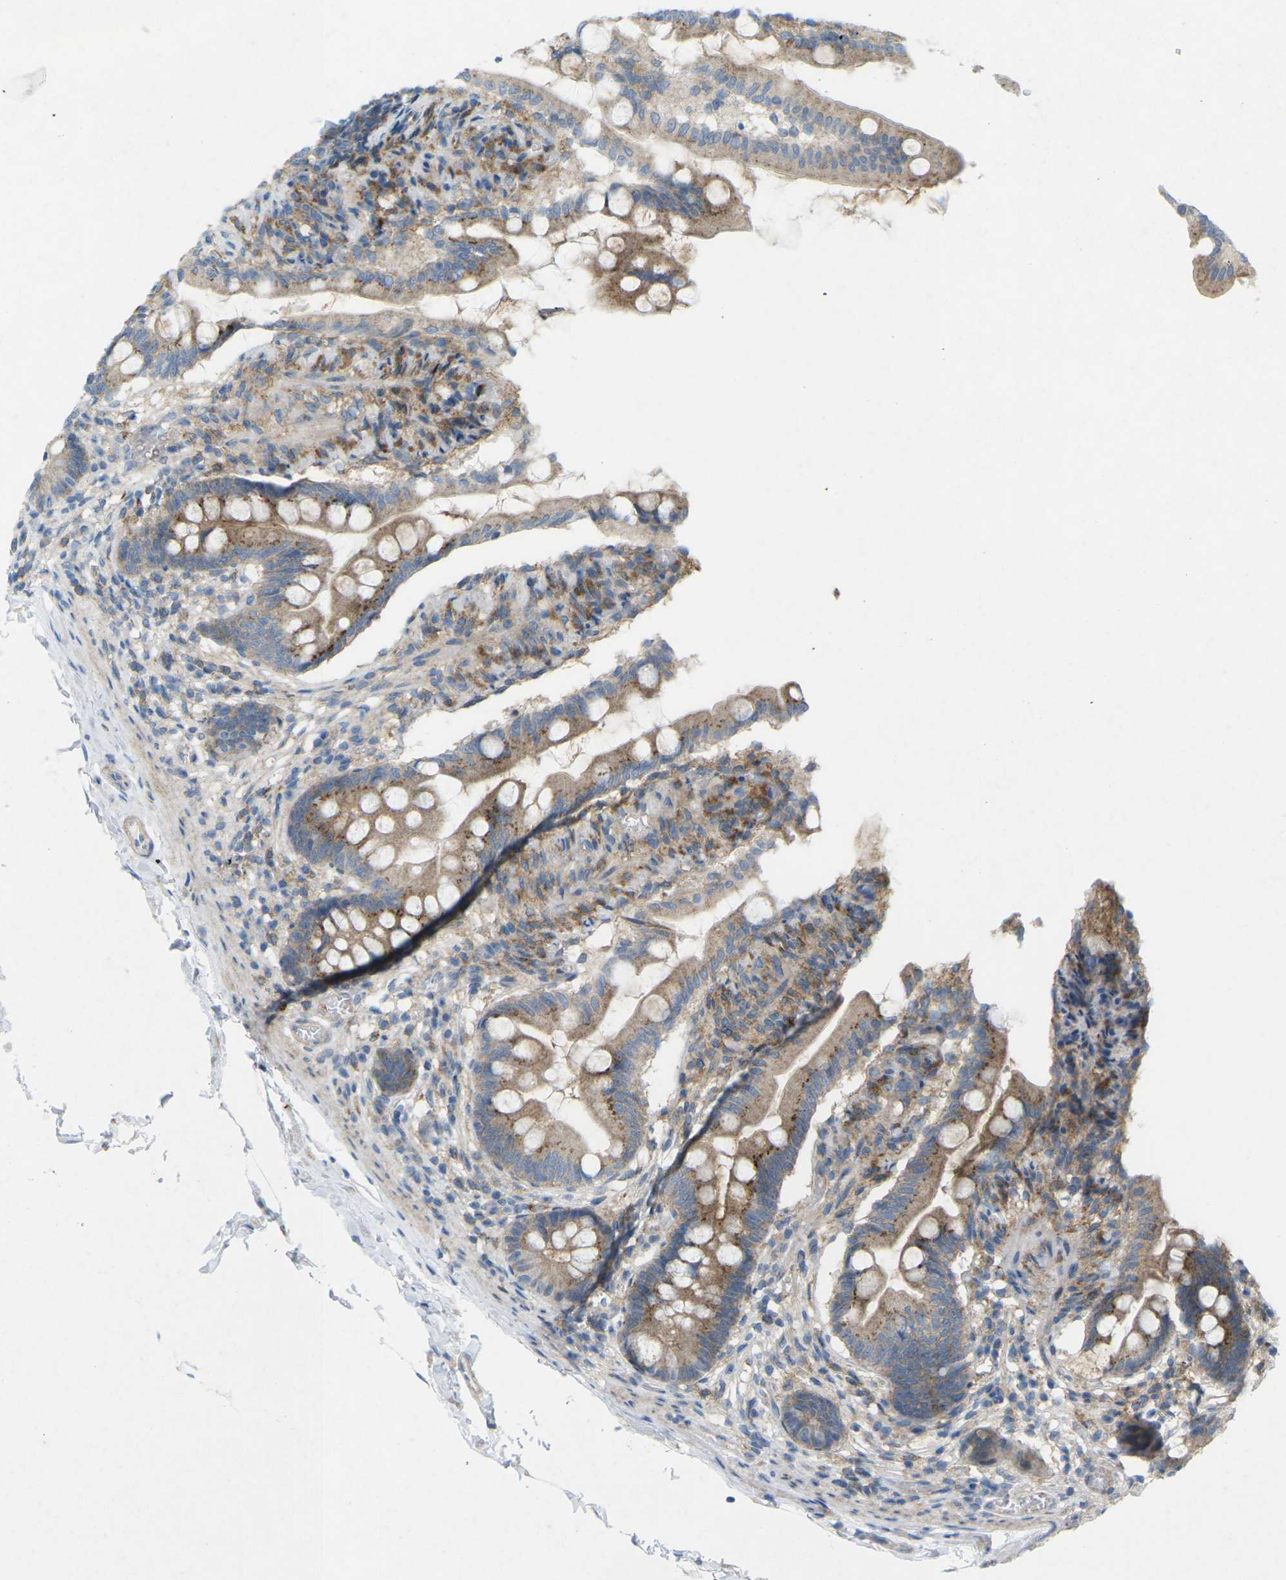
{"staining": {"intensity": "moderate", "quantity": ">75%", "location": "cytoplasmic/membranous"}, "tissue": "small intestine", "cell_type": "Glandular cells", "image_type": "normal", "snomed": [{"axis": "morphology", "description": "Normal tissue, NOS"}, {"axis": "topography", "description": "Small intestine"}], "caption": "High-power microscopy captured an IHC micrograph of unremarkable small intestine, revealing moderate cytoplasmic/membranous positivity in approximately >75% of glandular cells.", "gene": "STK11", "patient": {"sex": "female", "age": 56}}